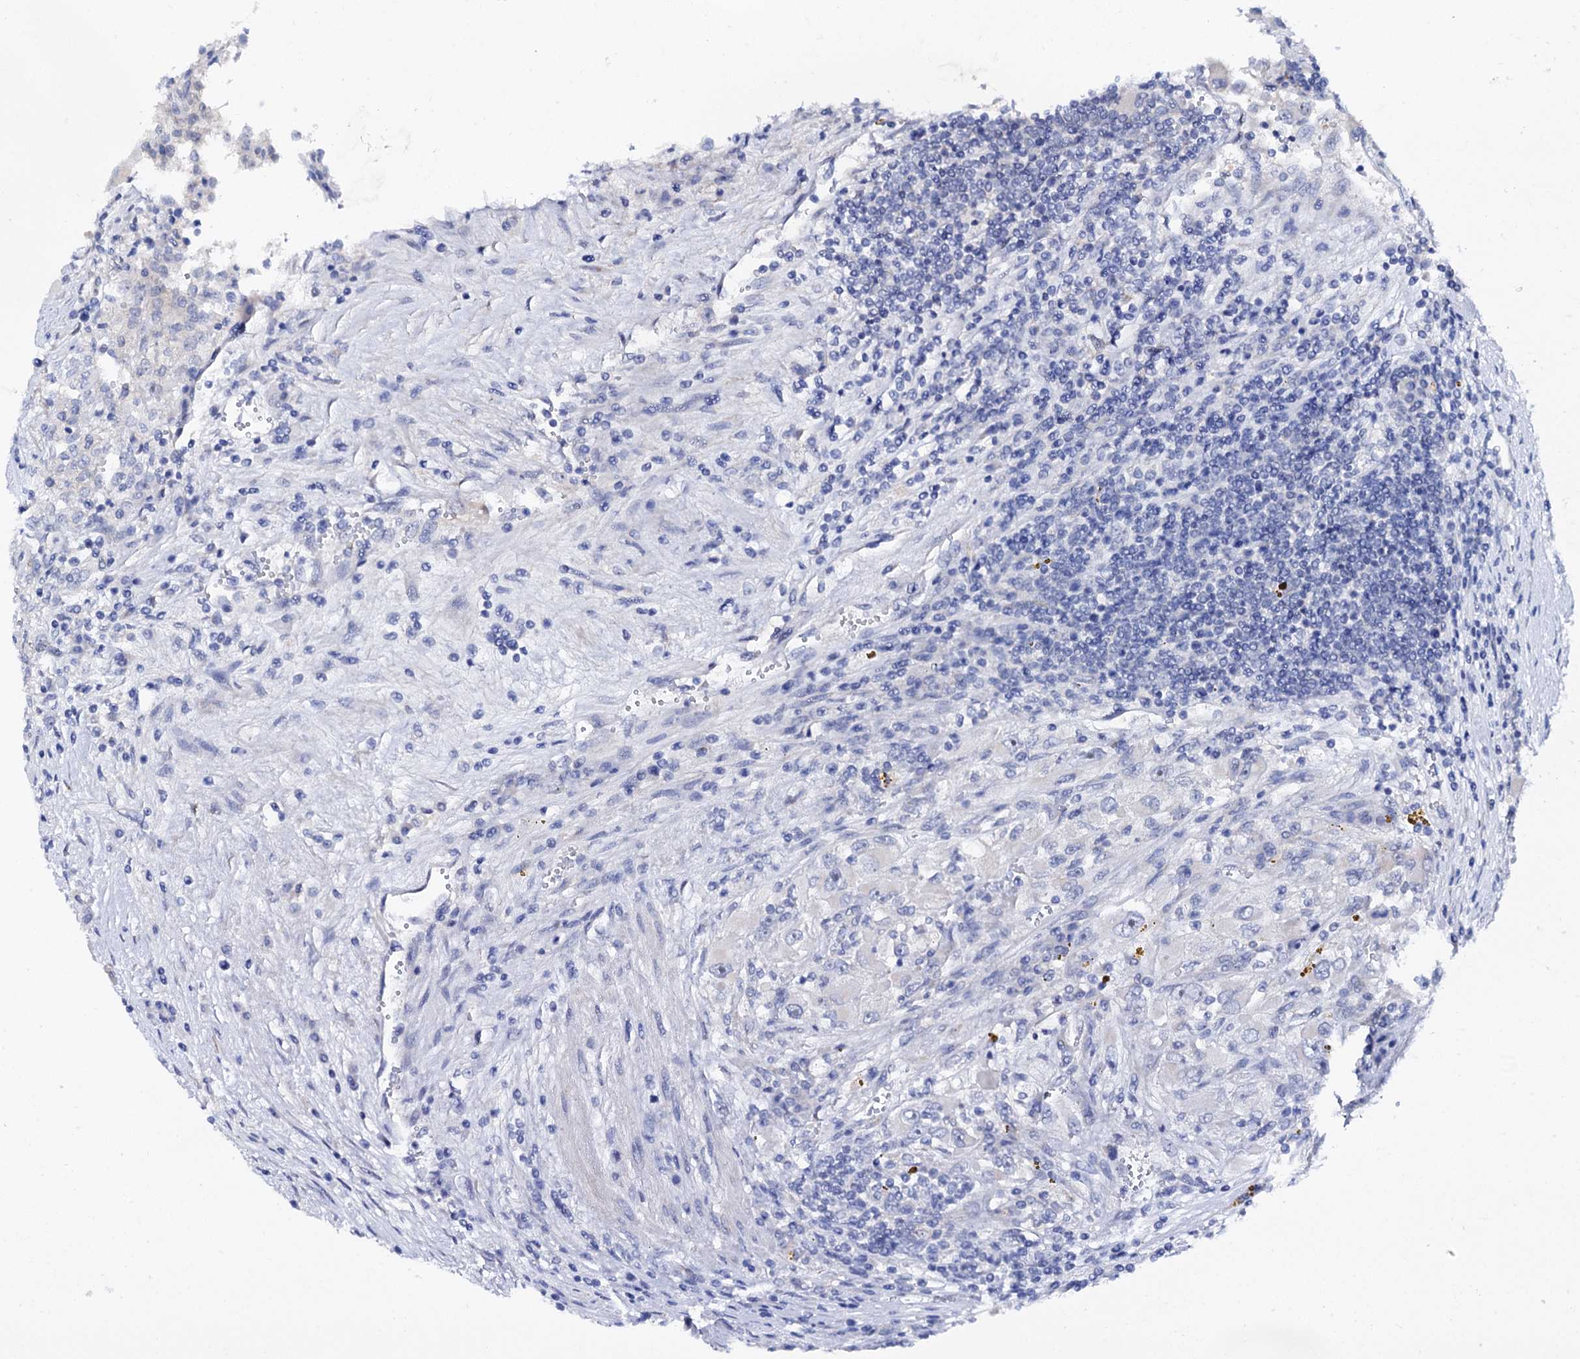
{"staining": {"intensity": "negative", "quantity": "none", "location": "none"}, "tissue": "renal cancer", "cell_type": "Tumor cells", "image_type": "cancer", "snomed": [{"axis": "morphology", "description": "Adenocarcinoma, NOS"}, {"axis": "topography", "description": "Kidney"}], "caption": "Human adenocarcinoma (renal) stained for a protein using immunohistochemistry (IHC) displays no expression in tumor cells.", "gene": "SHROOM1", "patient": {"sex": "female", "age": 52}}